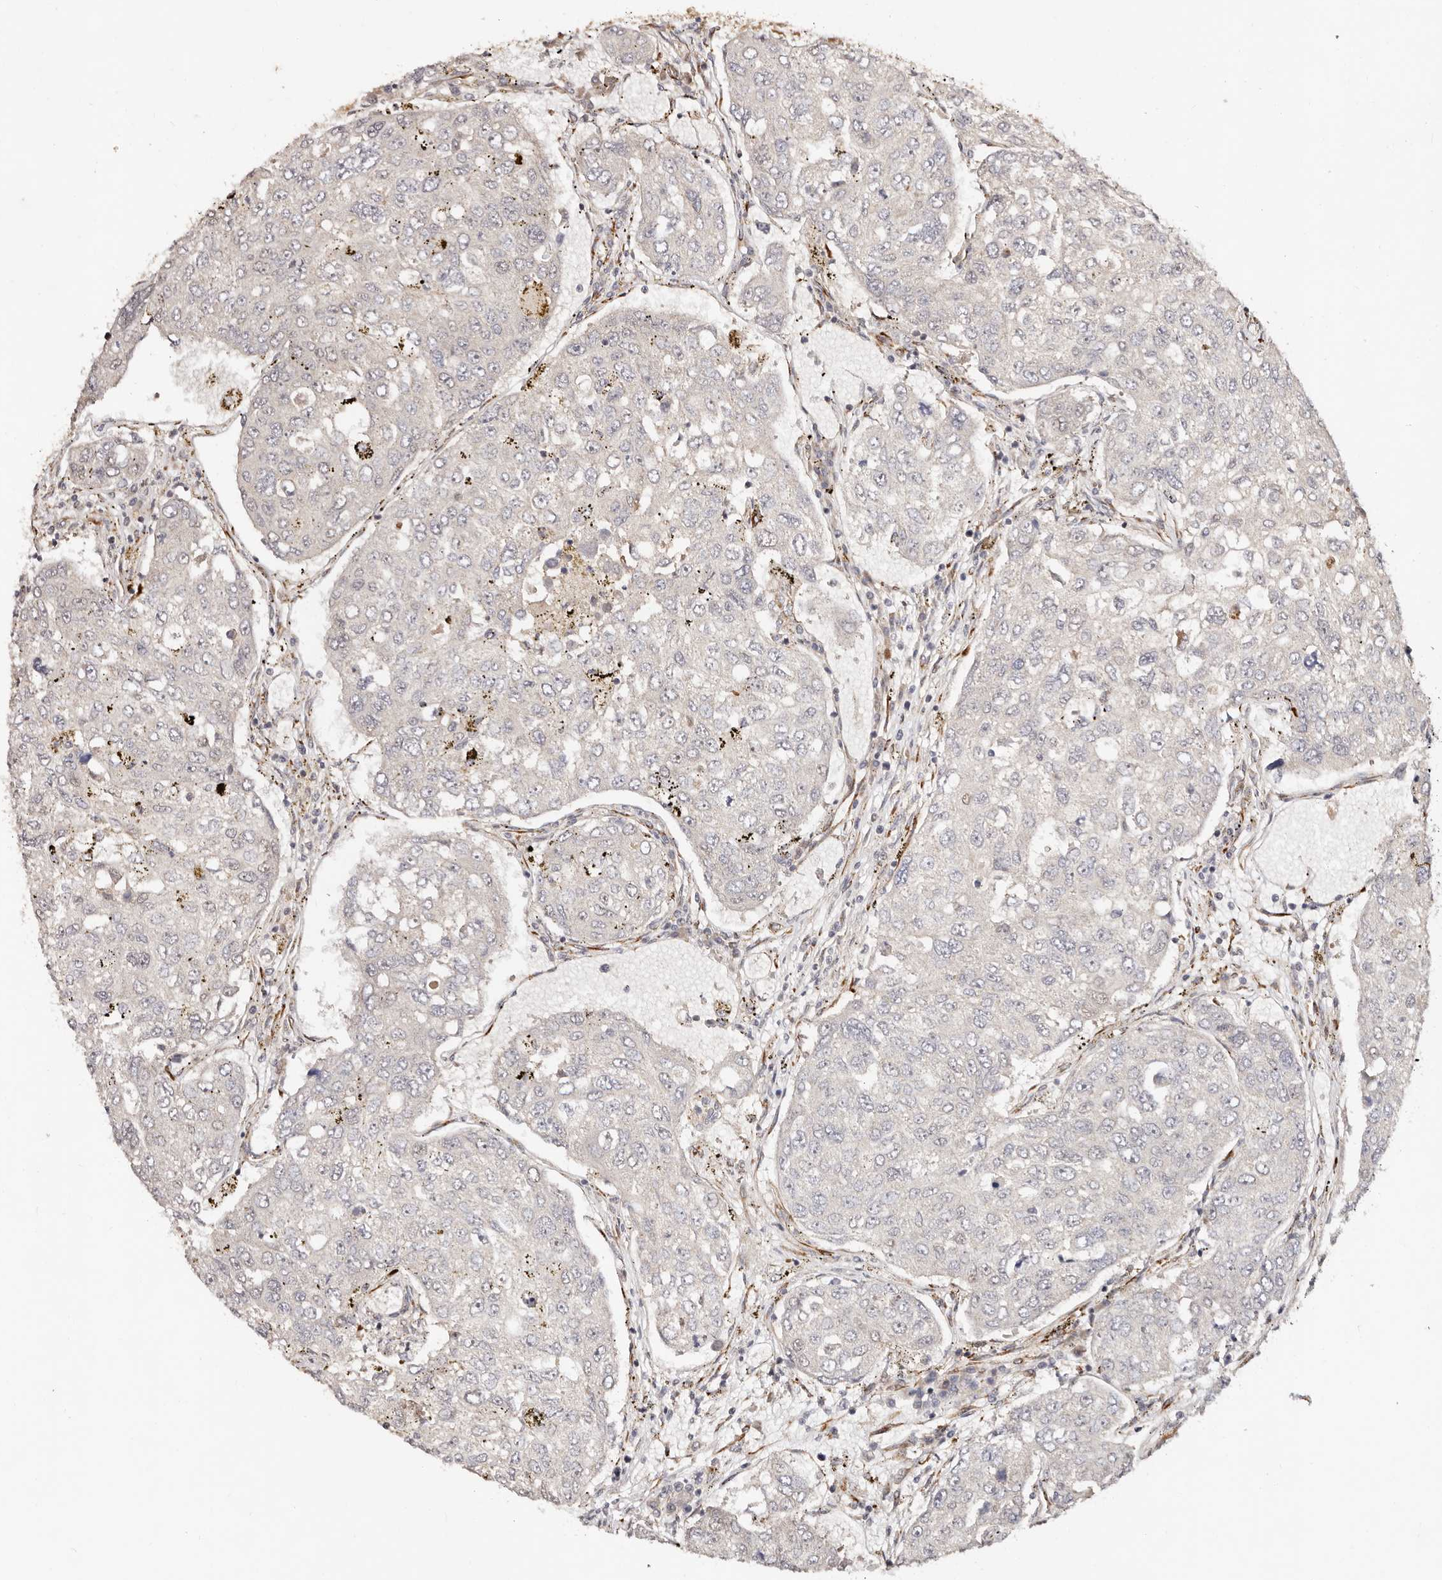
{"staining": {"intensity": "negative", "quantity": "none", "location": "none"}, "tissue": "urothelial cancer", "cell_type": "Tumor cells", "image_type": "cancer", "snomed": [{"axis": "morphology", "description": "Urothelial carcinoma, High grade"}, {"axis": "topography", "description": "Lymph node"}, {"axis": "topography", "description": "Urinary bladder"}], "caption": "Urothelial carcinoma (high-grade) was stained to show a protein in brown. There is no significant staining in tumor cells. The staining was performed using DAB to visualize the protein expression in brown, while the nuclei were stained in blue with hematoxylin (Magnification: 20x).", "gene": "BCL2L15", "patient": {"sex": "male", "age": 51}}